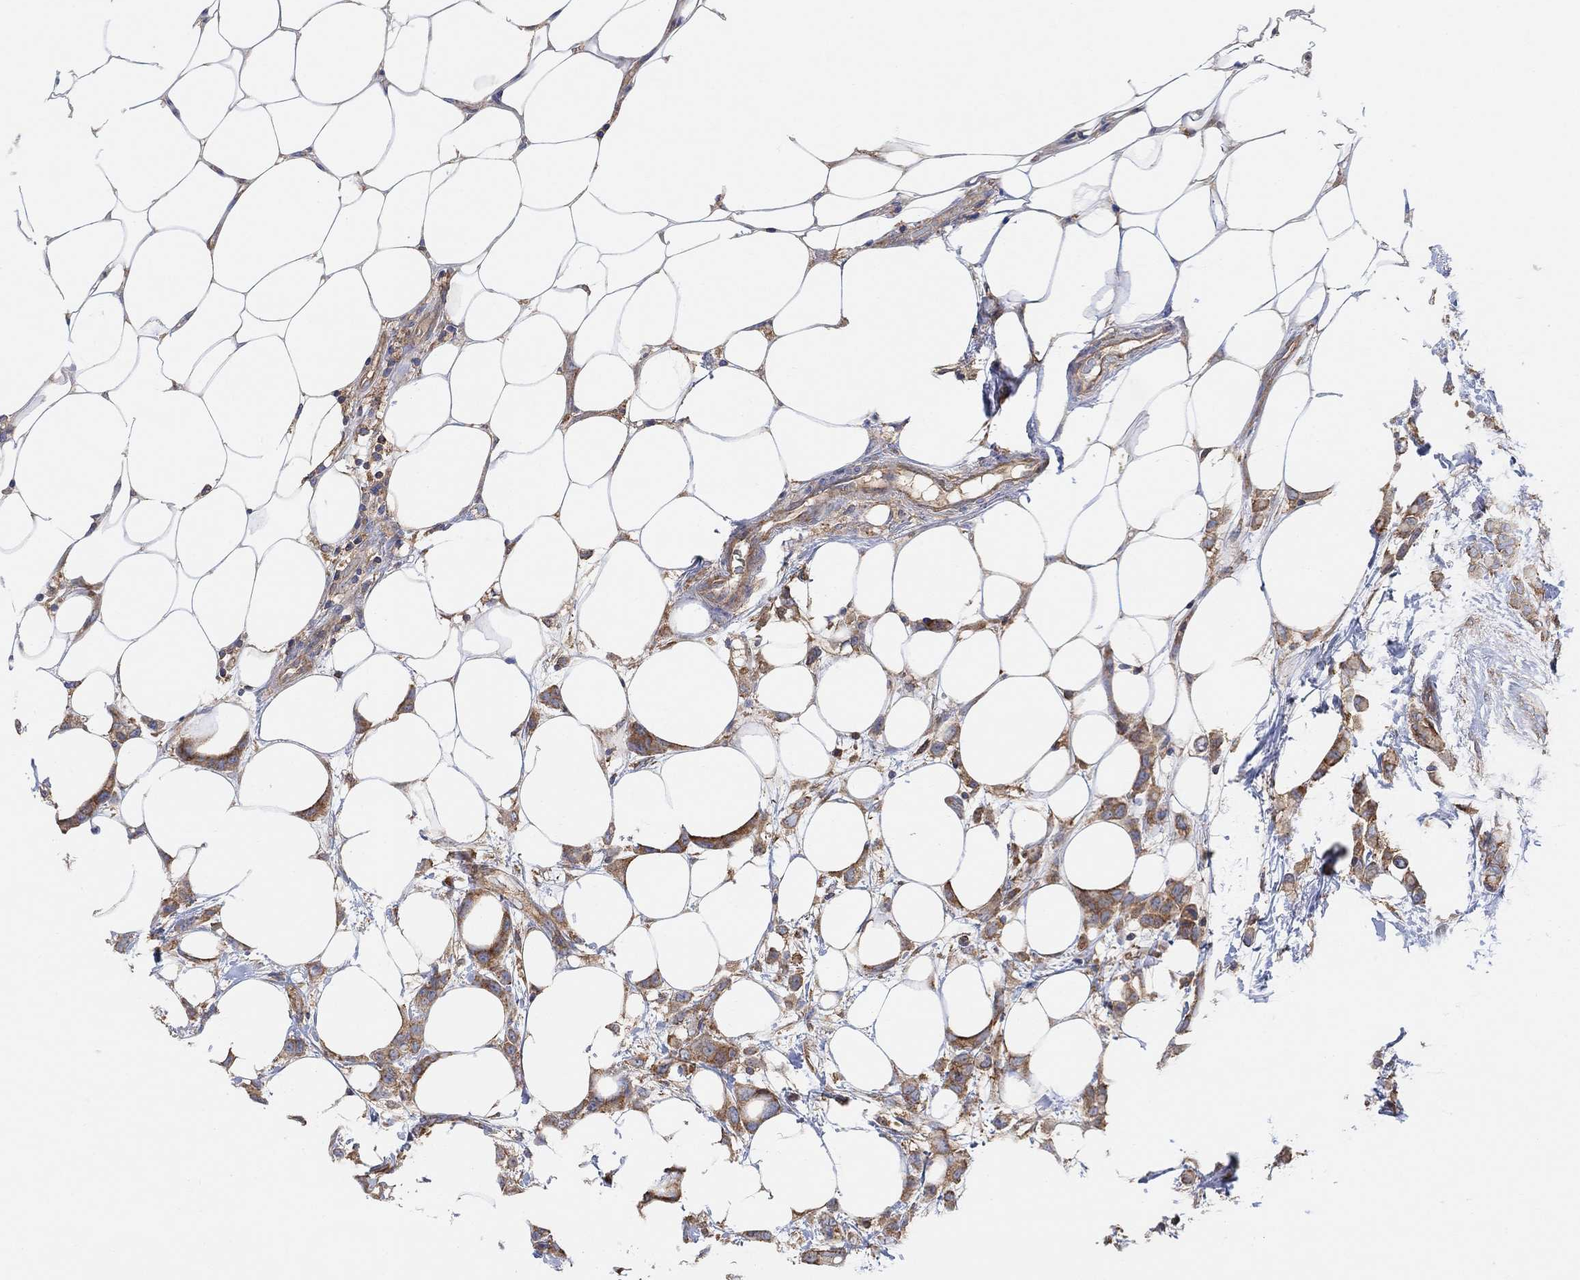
{"staining": {"intensity": "moderate", "quantity": "<25%", "location": "cytoplasmic/membranous"}, "tissue": "breast cancer", "cell_type": "Tumor cells", "image_type": "cancer", "snomed": [{"axis": "morphology", "description": "Lobular carcinoma"}, {"axis": "topography", "description": "Breast"}], "caption": "Immunohistochemistry (DAB) staining of breast cancer demonstrates moderate cytoplasmic/membranous protein expression in approximately <25% of tumor cells. (DAB (3,3'-diaminobenzidine) IHC, brown staining for protein, blue staining for nuclei).", "gene": "BLOC1S3", "patient": {"sex": "female", "age": 66}}